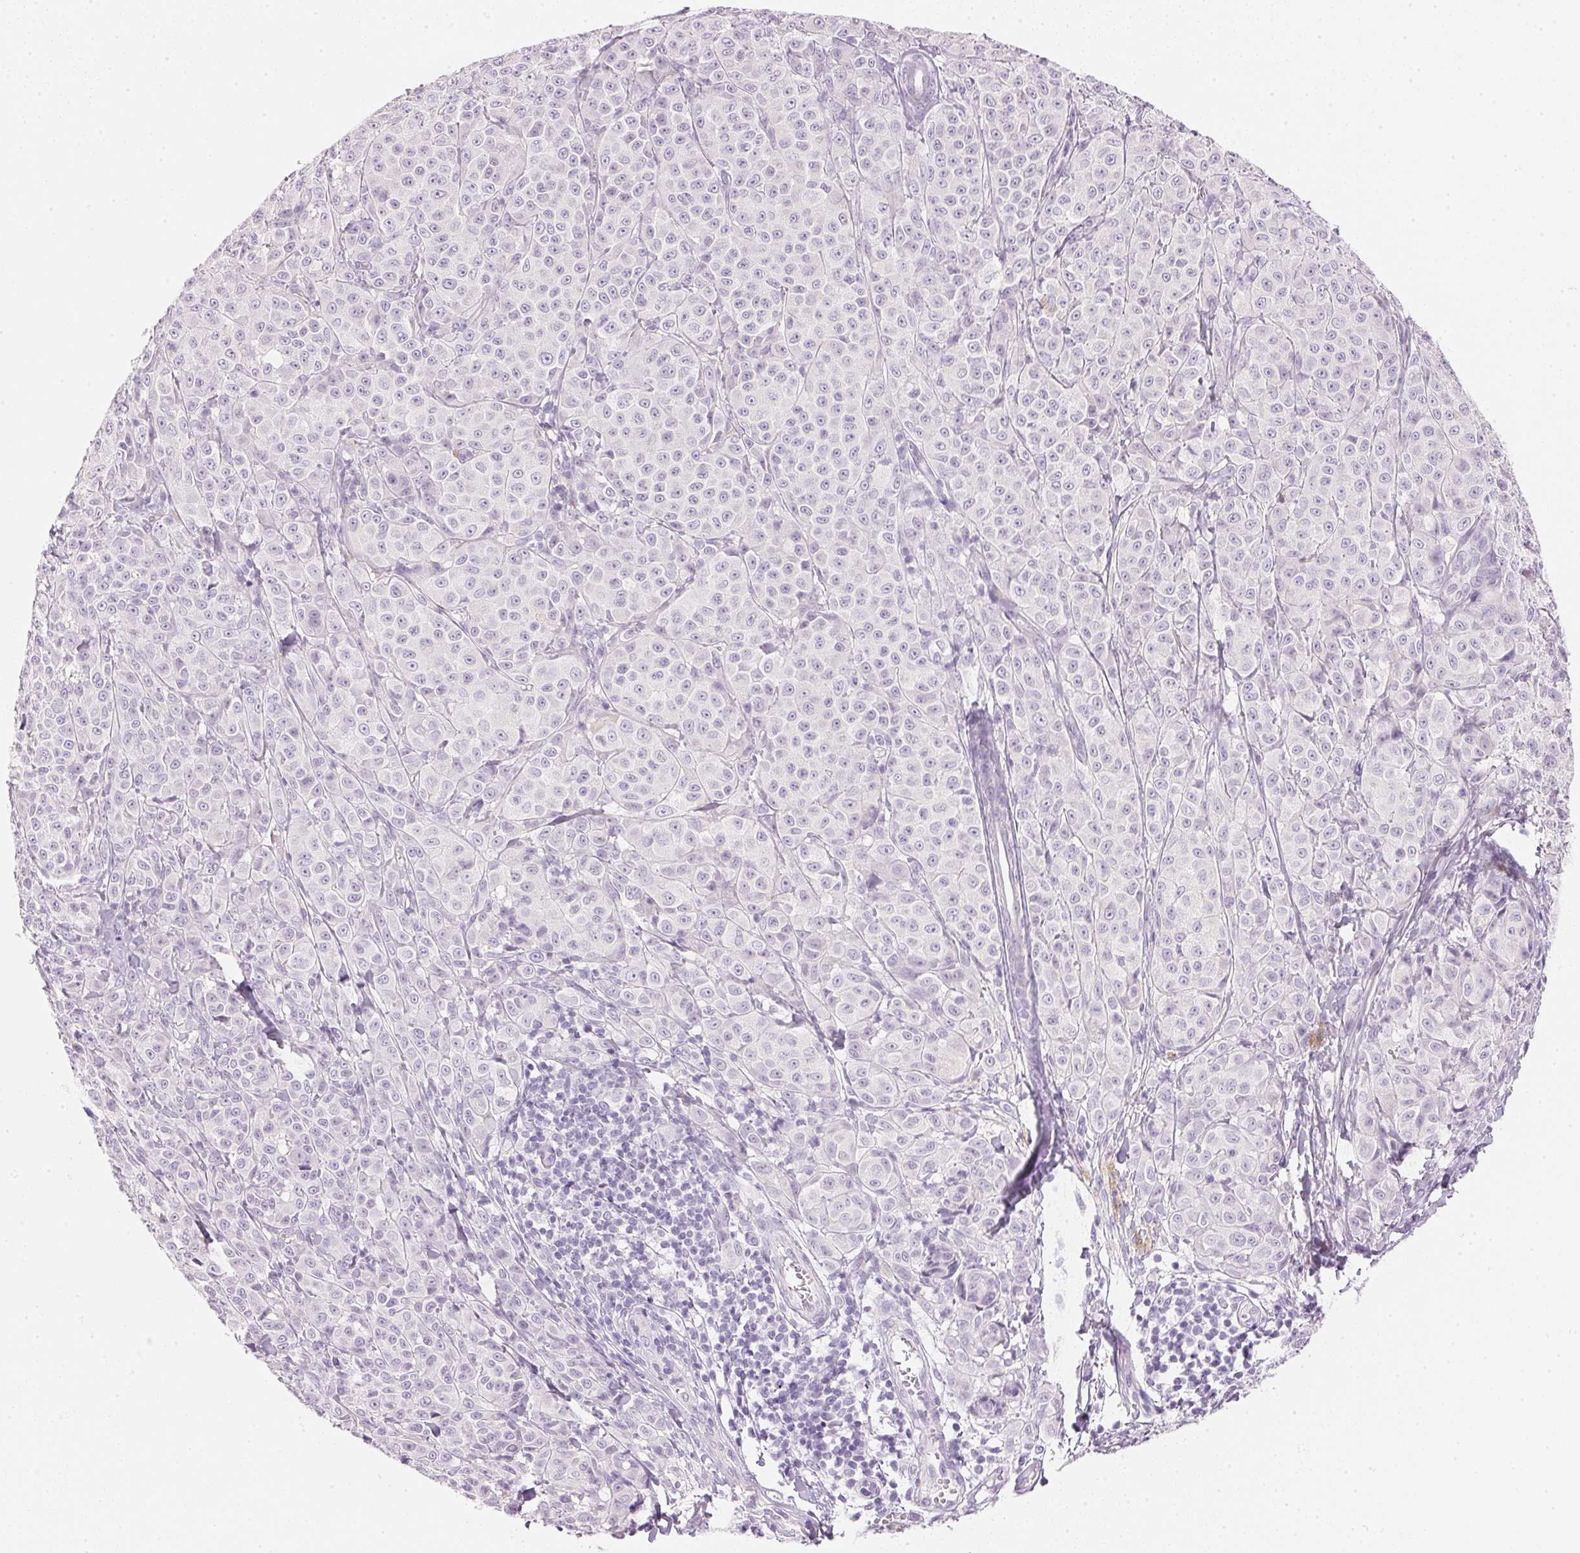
{"staining": {"intensity": "negative", "quantity": "none", "location": "none"}, "tissue": "melanoma", "cell_type": "Tumor cells", "image_type": "cancer", "snomed": [{"axis": "morphology", "description": "Malignant melanoma, NOS"}, {"axis": "topography", "description": "Skin"}], "caption": "DAB immunohistochemical staining of malignant melanoma reveals no significant expression in tumor cells.", "gene": "IGFBP1", "patient": {"sex": "male", "age": 89}}